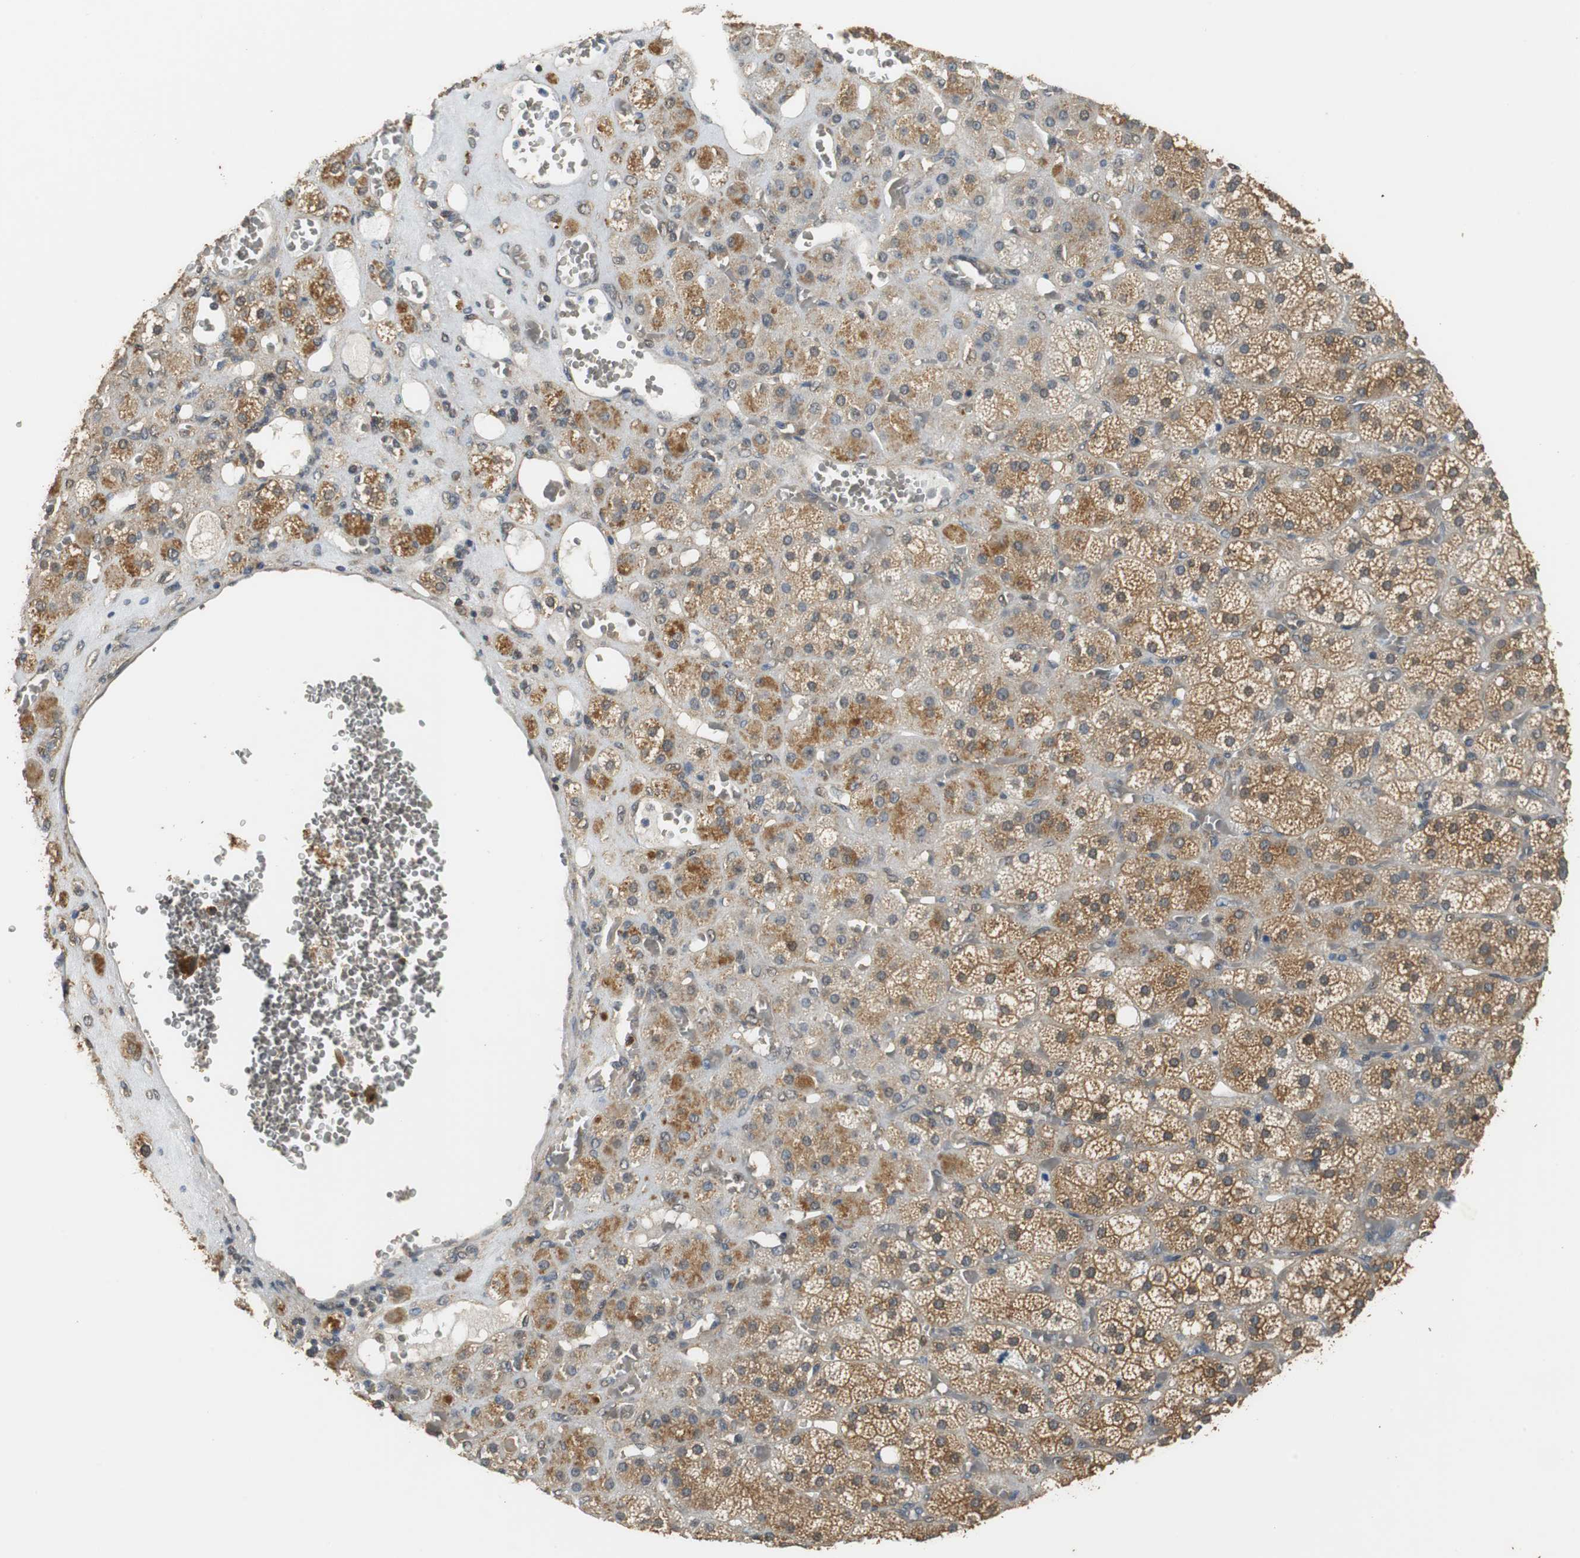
{"staining": {"intensity": "moderate", "quantity": ">75%", "location": "cytoplasmic/membranous"}, "tissue": "adrenal gland", "cell_type": "Glandular cells", "image_type": "normal", "snomed": [{"axis": "morphology", "description": "Normal tissue, NOS"}, {"axis": "topography", "description": "Adrenal gland"}], "caption": "Immunohistochemistry (IHC) micrograph of unremarkable adrenal gland: human adrenal gland stained using immunohistochemistry reveals medium levels of moderate protein expression localized specifically in the cytoplasmic/membranous of glandular cells, appearing as a cytoplasmic/membranous brown color.", "gene": "UBQLN2", "patient": {"sex": "female", "age": 71}}